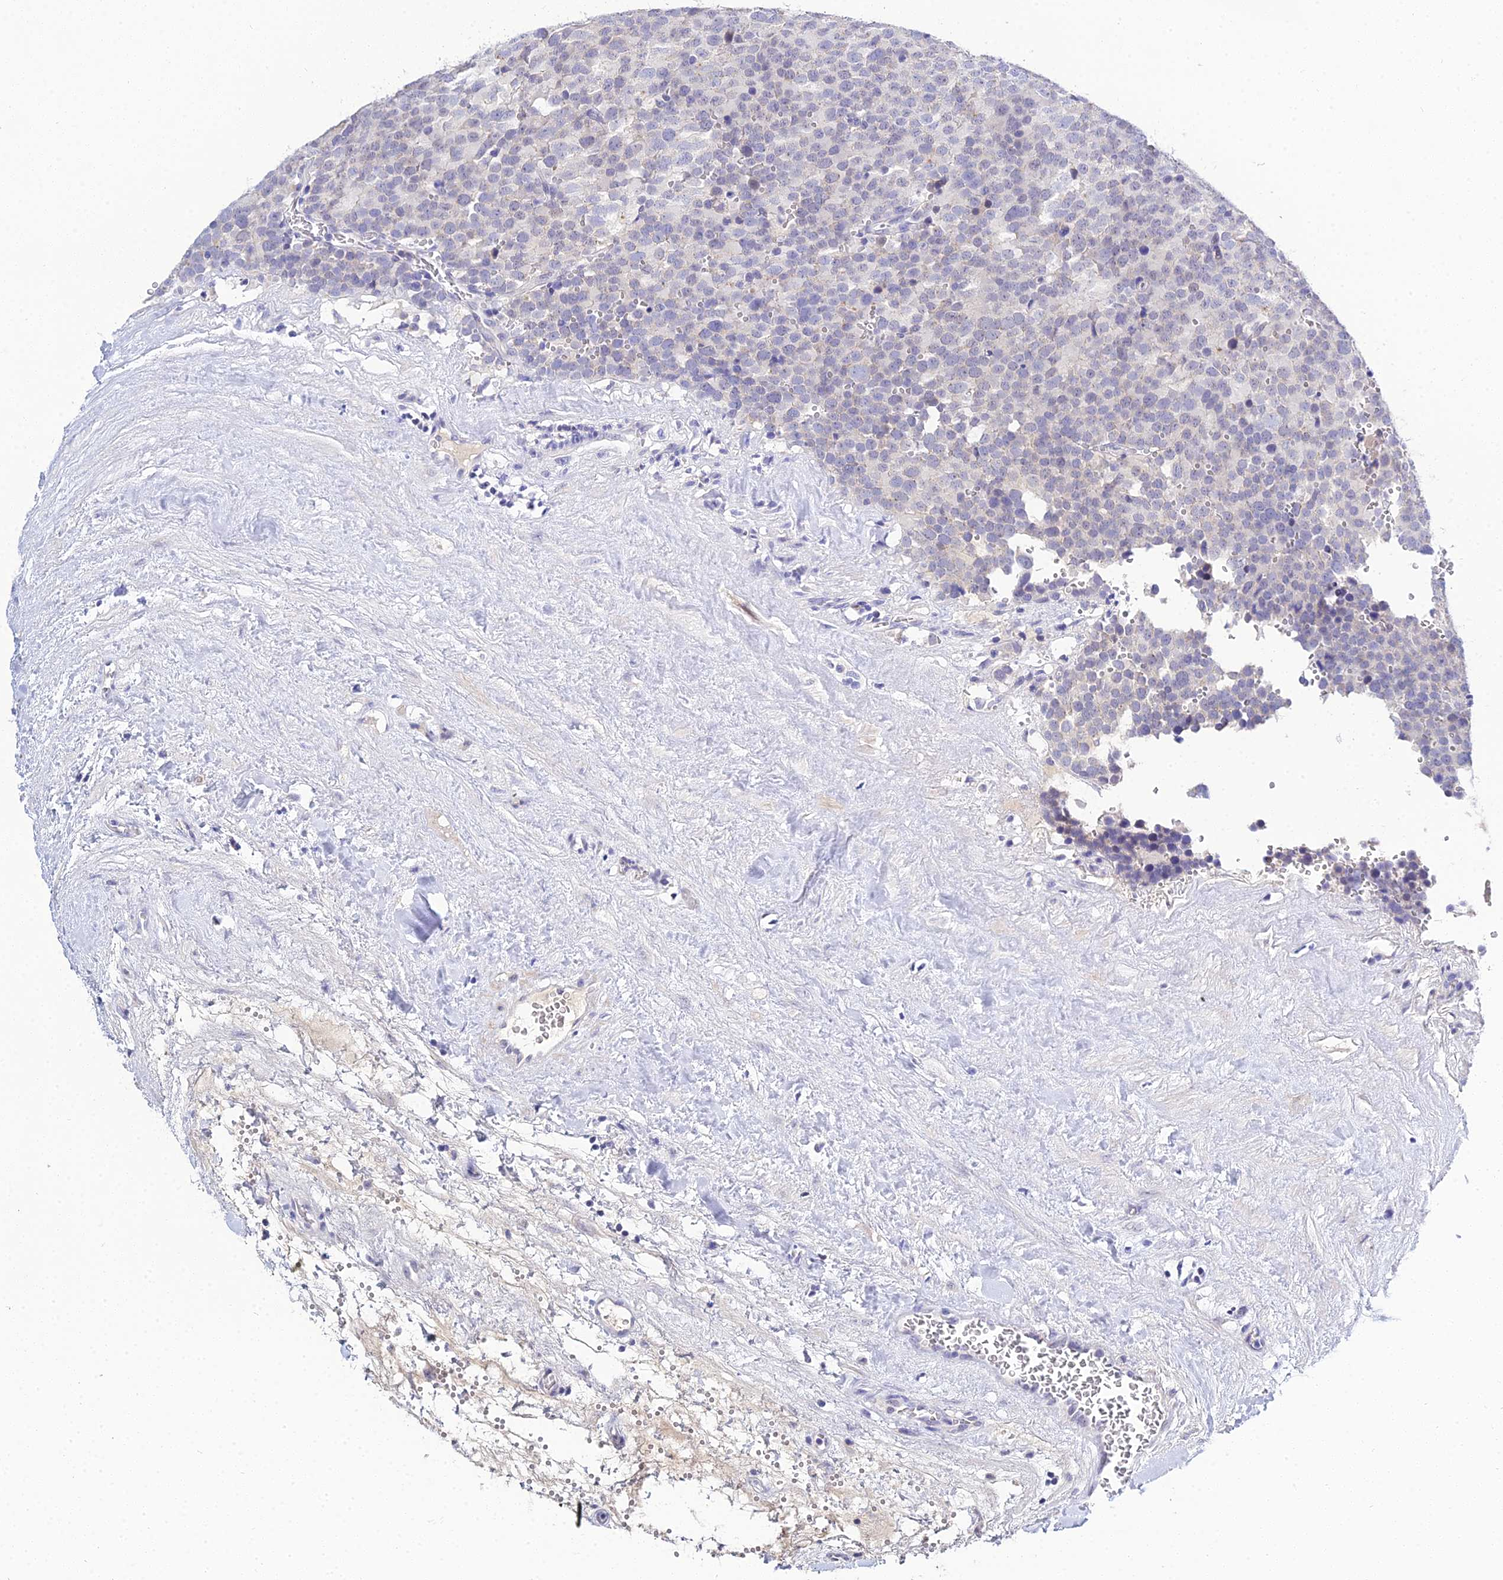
{"staining": {"intensity": "negative", "quantity": "none", "location": "none"}, "tissue": "testis cancer", "cell_type": "Tumor cells", "image_type": "cancer", "snomed": [{"axis": "morphology", "description": "Seminoma, NOS"}, {"axis": "topography", "description": "Testis"}], "caption": "High power microscopy photomicrograph of an IHC histopathology image of testis seminoma, revealing no significant expression in tumor cells.", "gene": "ZXDA", "patient": {"sex": "male", "age": 71}}